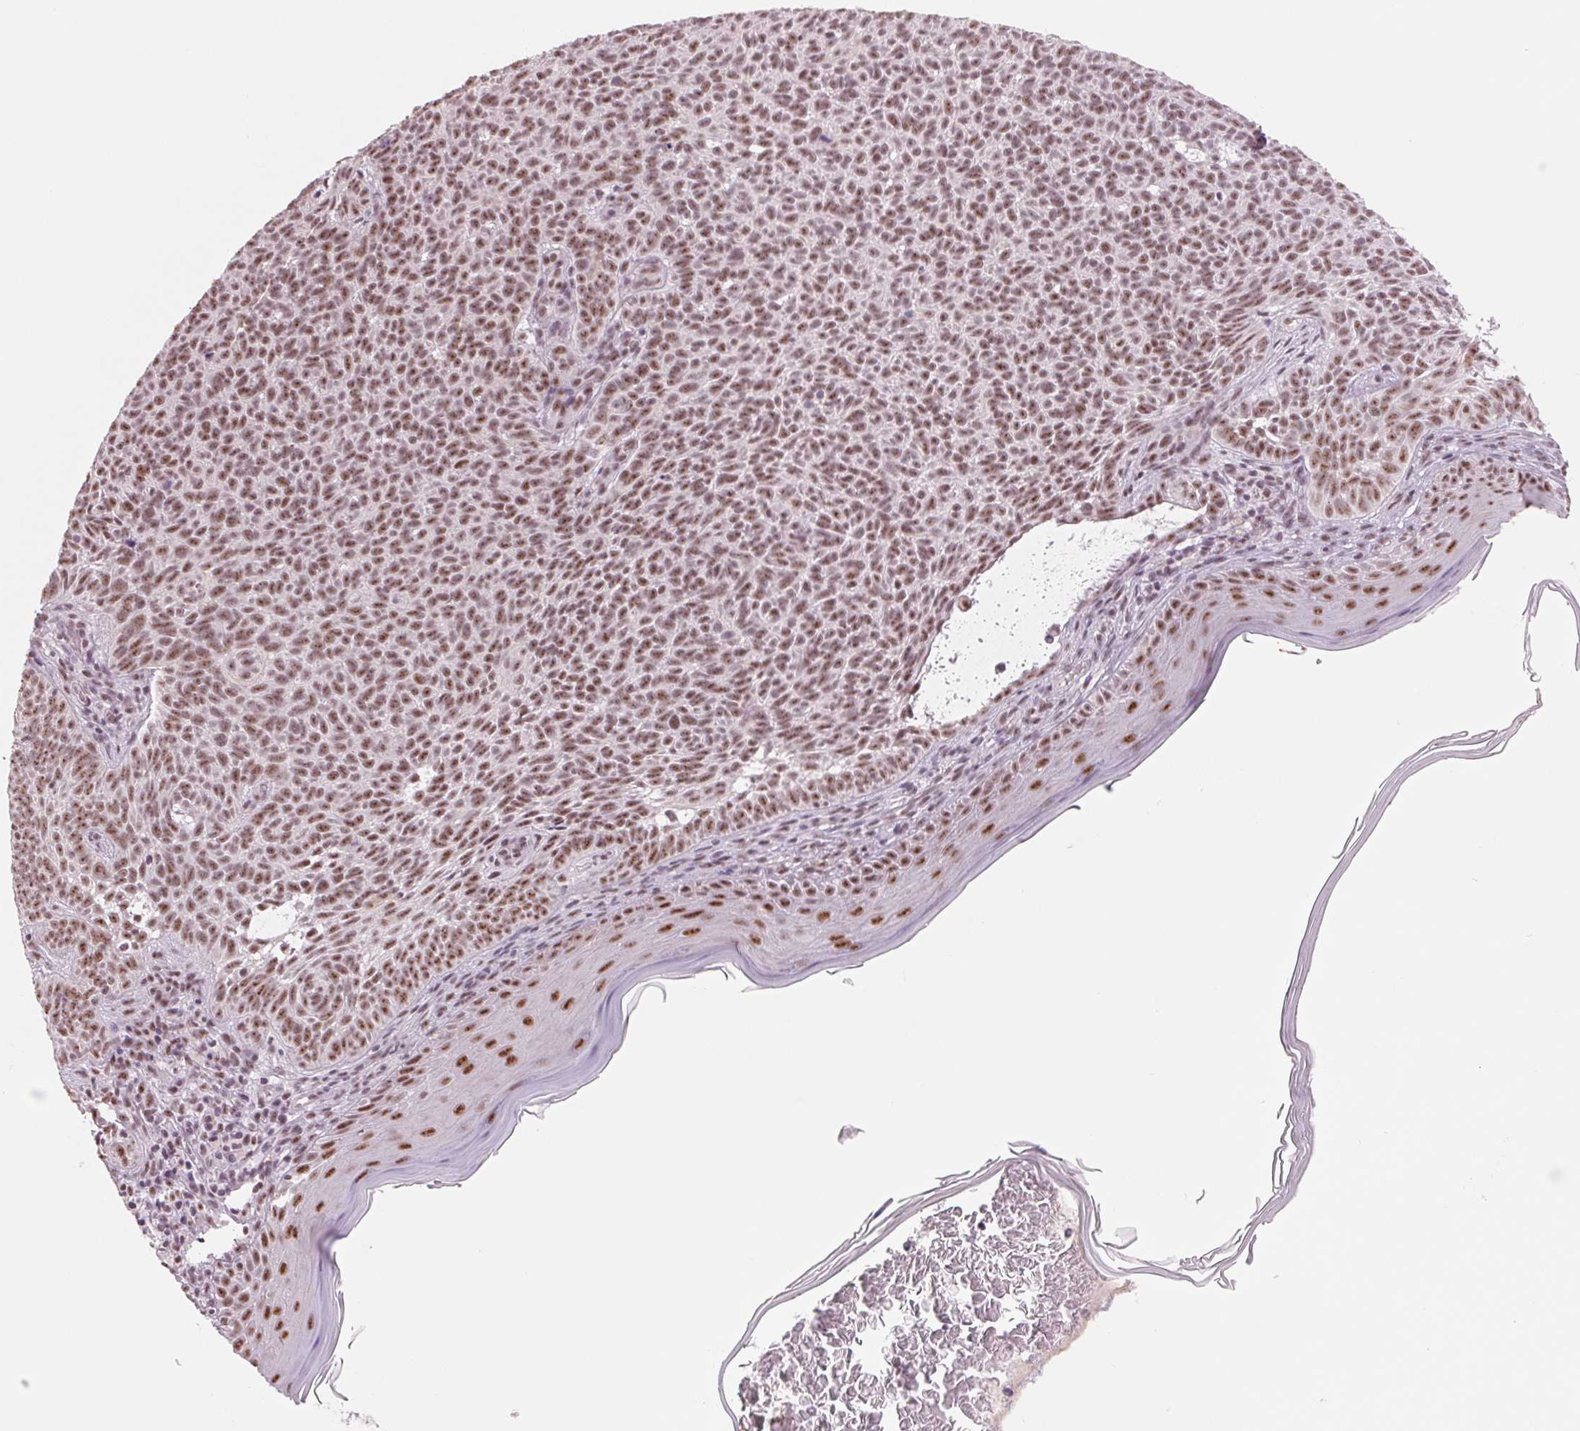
{"staining": {"intensity": "moderate", "quantity": ">75%", "location": "nuclear"}, "tissue": "skin cancer", "cell_type": "Tumor cells", "image_type": "cancer", "snomed": [{"axis": "morphology", "description": "Basal cell carcinoma"}, {"axis": "topography", "description": "Skin"}], "caption": "Protein analysis of basal cell carcinoma (skin) tissue exhibits moderate nuclear expression in approximately >75% of tumor cells.", "gene": "ZC3H14", "patient": {"sex": "male", "age": 78}}